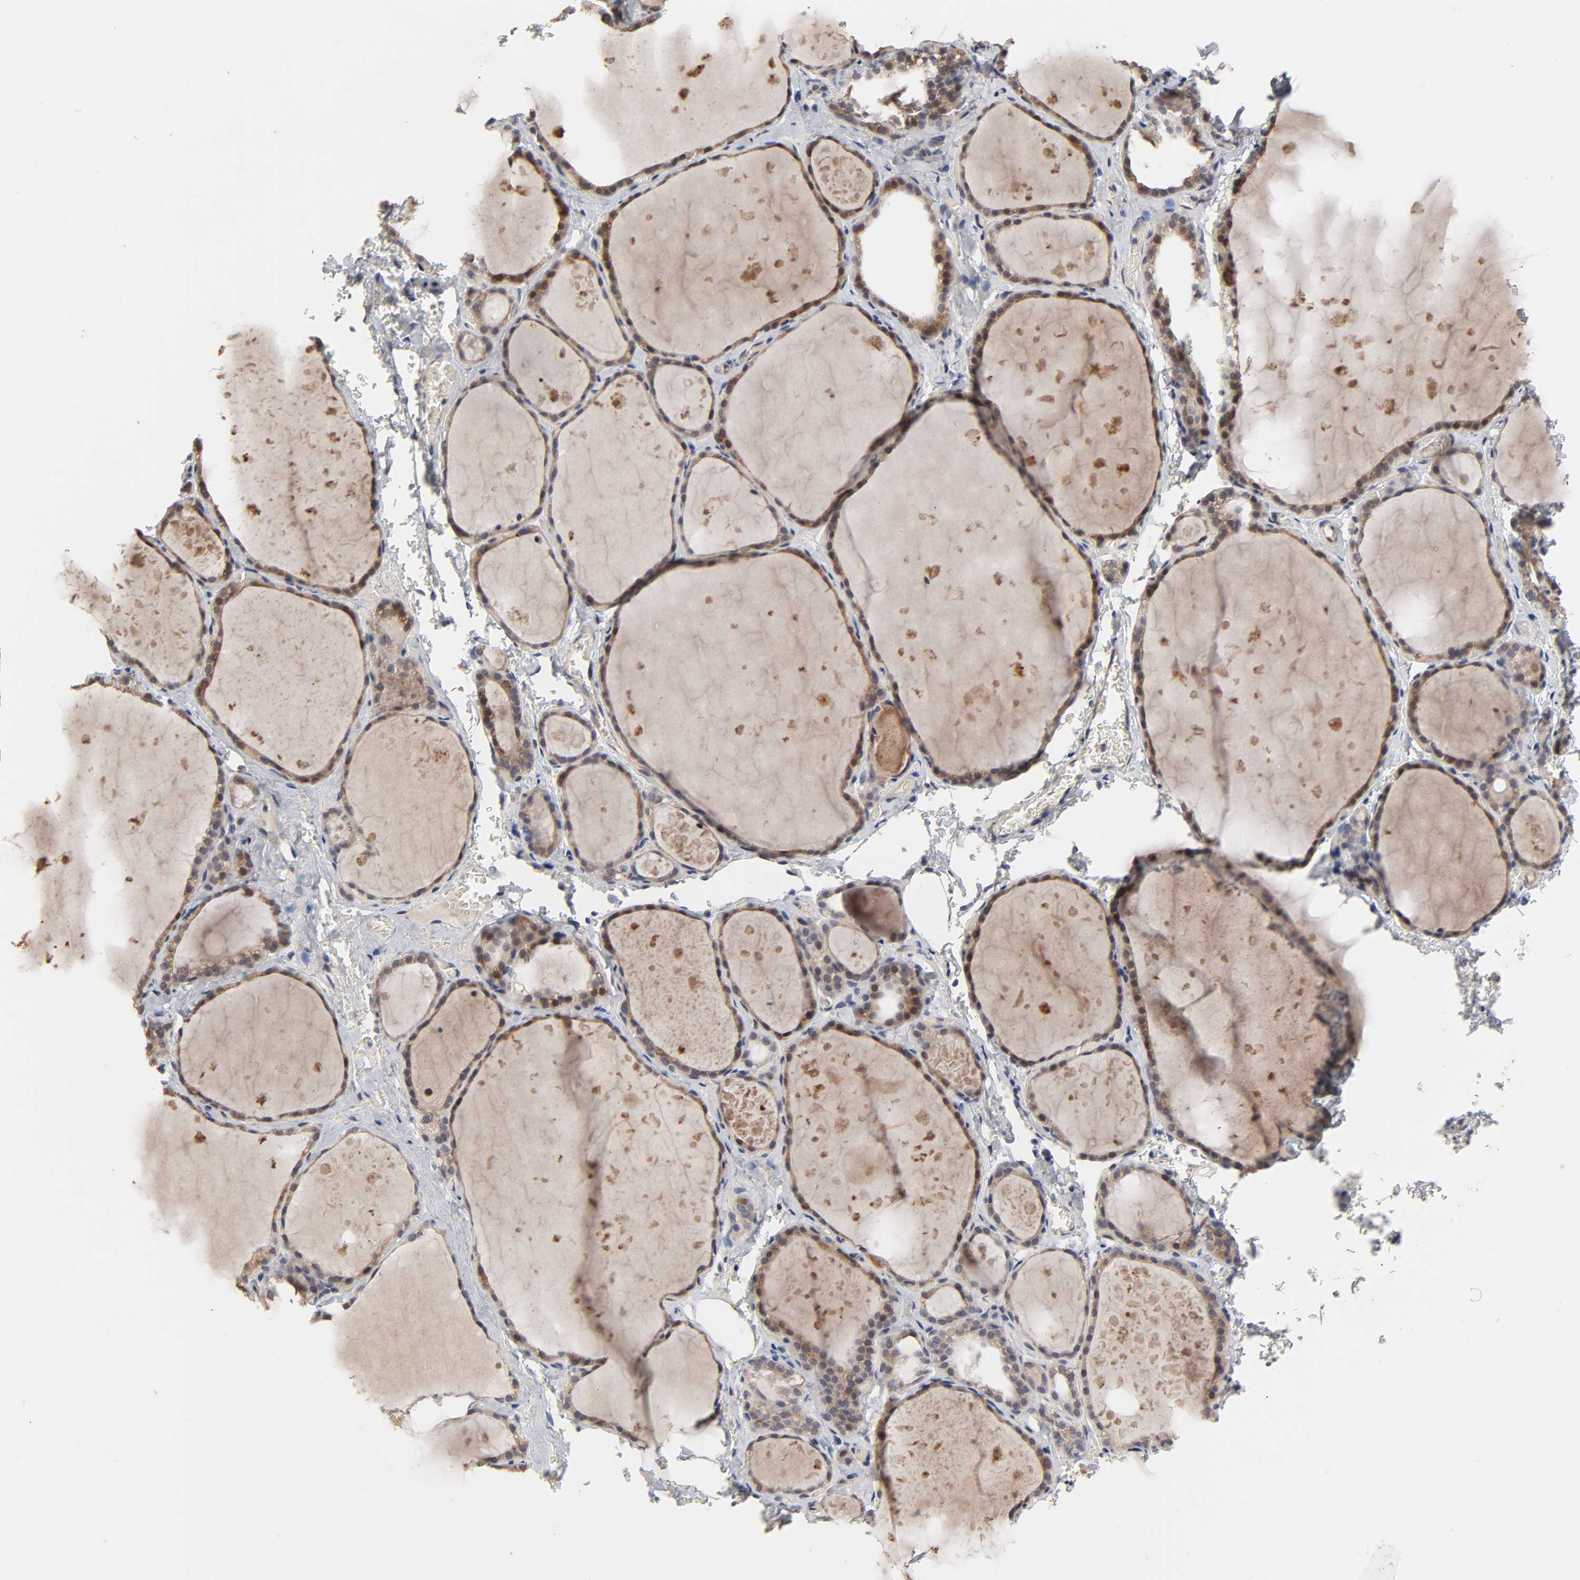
{"staining": {"intensity": "moderate", "quantity": ">75%", "location": "cytoplasmic/membranous,nuclear"}, "tissue": "thyroid gland", "cell_type": "Glandular cells", "image_type": "normal", "snomed": [{"axis": "morphology", "description": "Normal tissue, NOS"}, {"axis": "topography", "description": "Thyroid gland"}], "caption": "Brown immunohistochemical staining in unremarkable thyroid gland exhibits moderate cytoplasmic/membranous,nuclear expression in approximately >75% of glandular cells.", "gene": "HNF4A", "patient": {"sex": "male", "age": 61}}